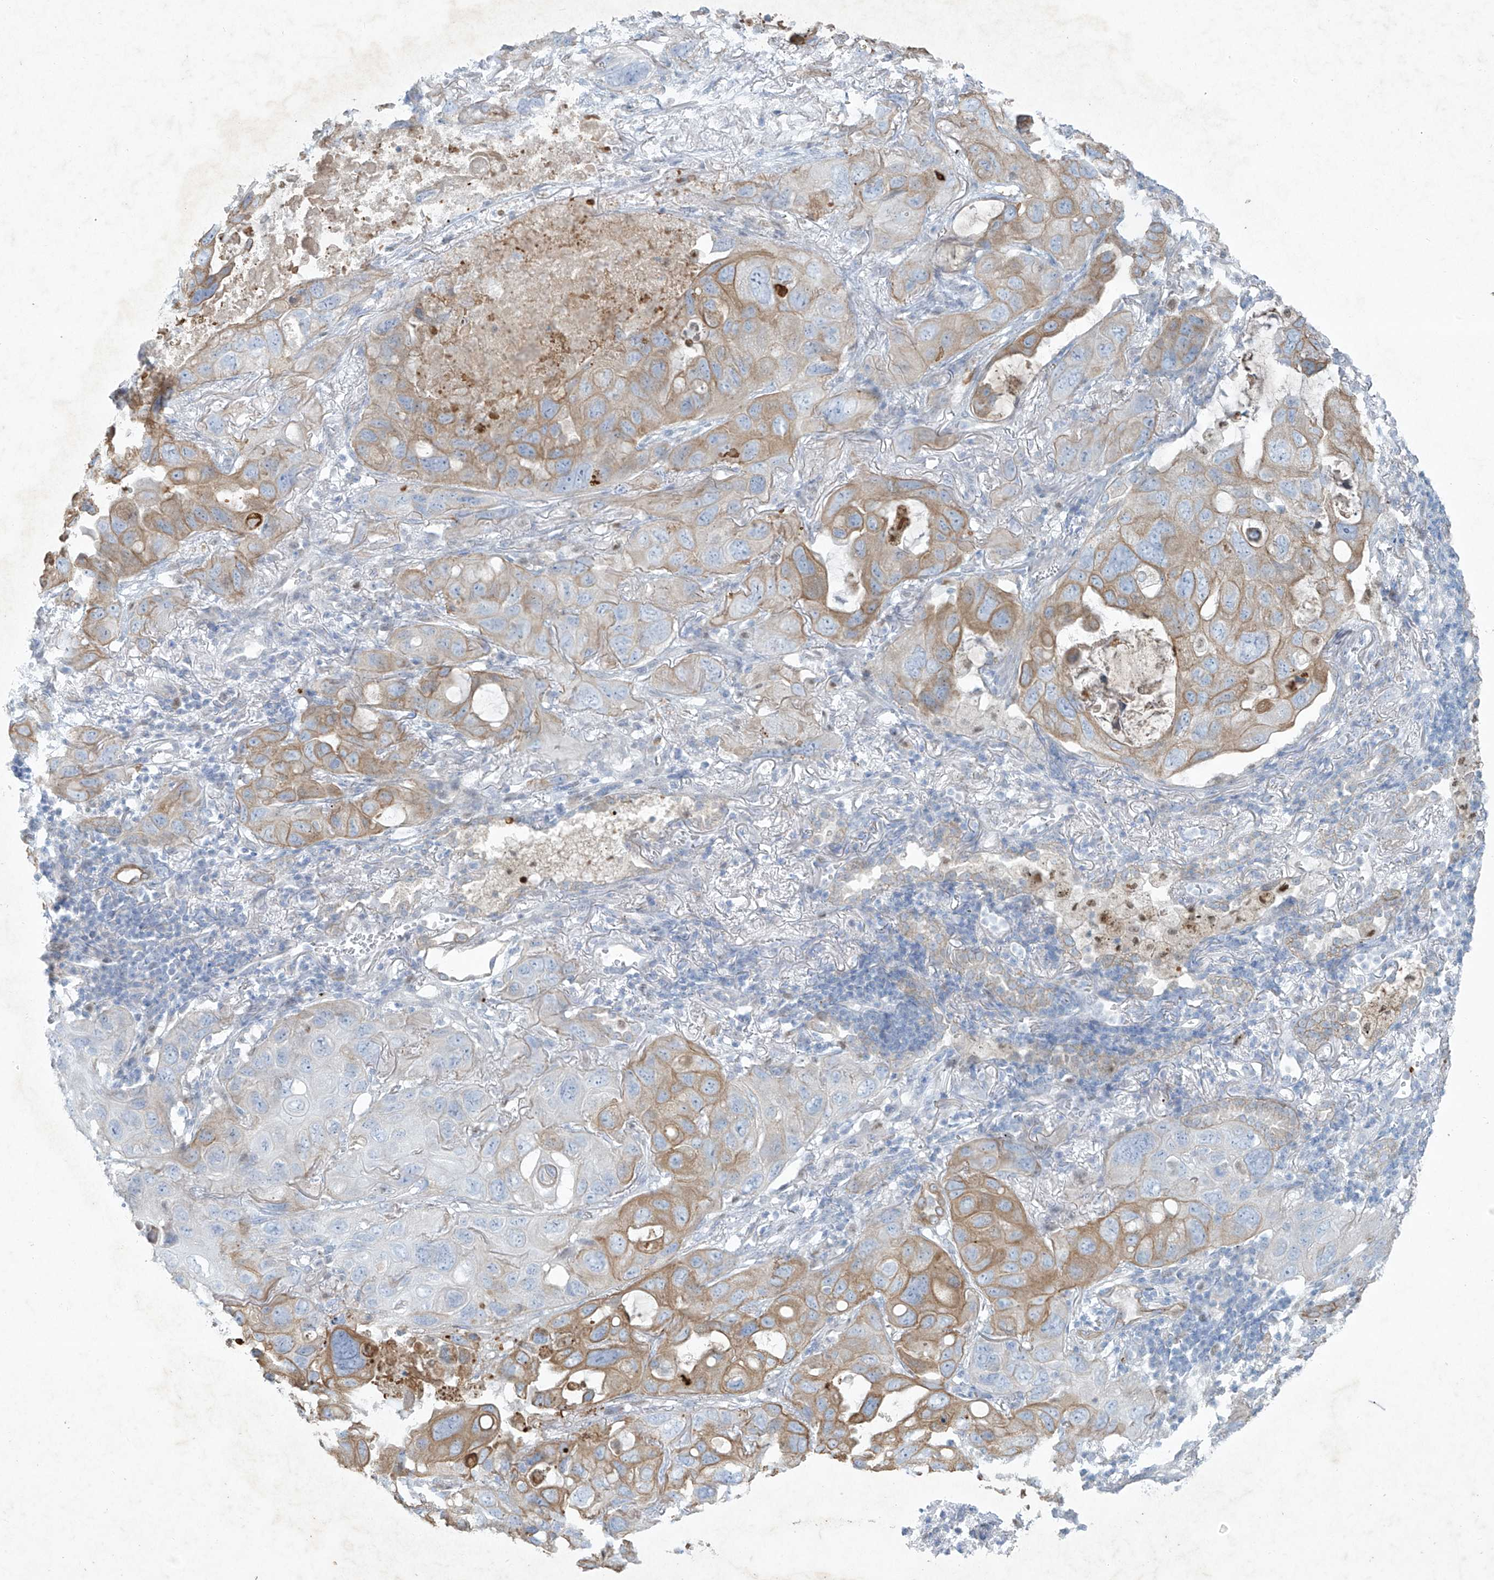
{"staining": {"intensity": "moderate", "quantity": ">75%", "location": "cytoplasmic/membranous"}, "tissue": "lung cancer", "cell_type": "Tumor cells", "image_type": "cancer", "snomed": [{"axis": "morphology", "description": "Squamous cell carcinoma, NOS"}, {"axis": "topography", "description": "Lung"}], "caption": "Brown immunohistochemical staining in lung cancer (squamous cell carcinoma) demonstrates moderate cytoplasmic/membranous expression in about >75% of tumor cells.", "gene": "TUBE1", "patient": {"sex": "female", "age": 73}}